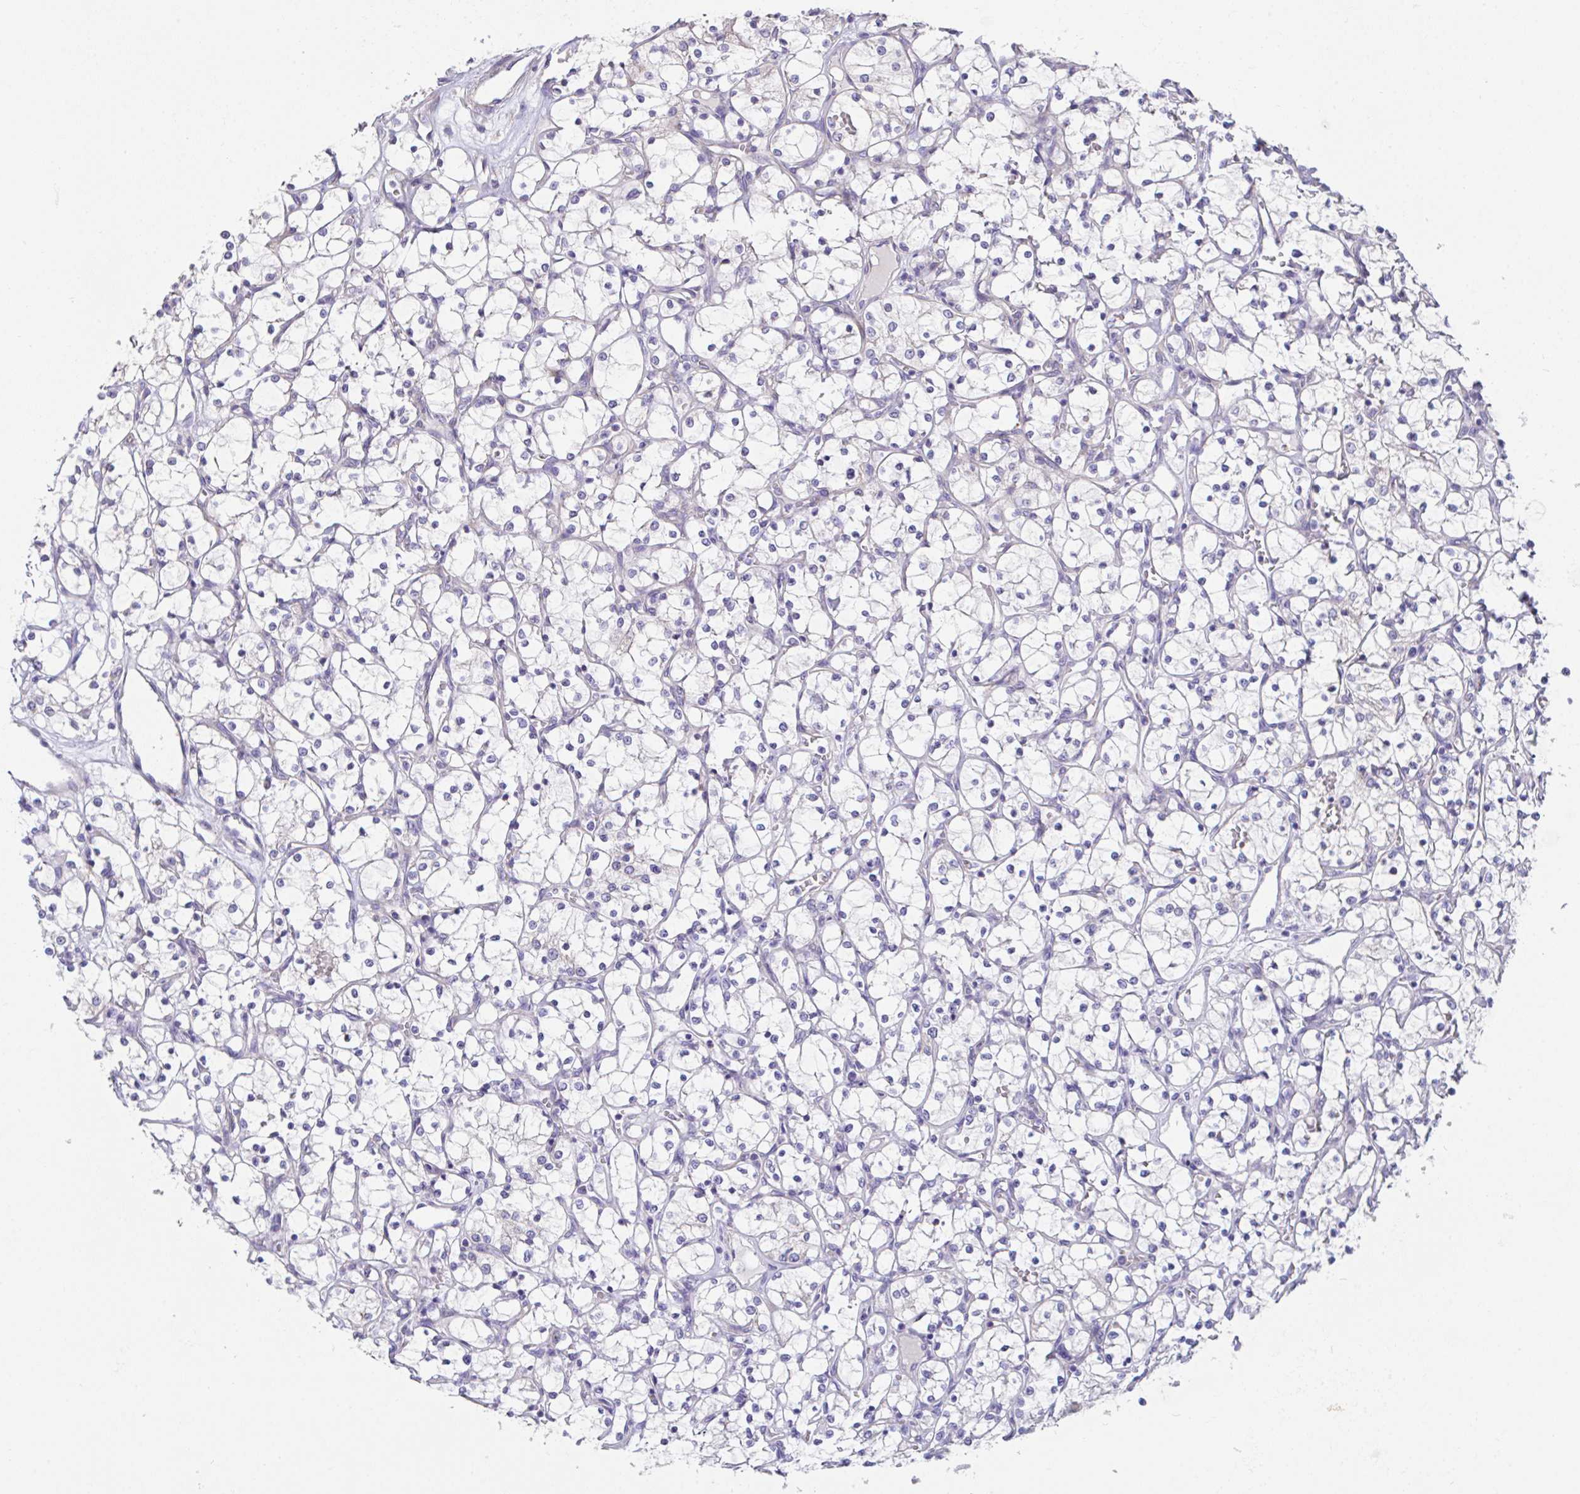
{"staining": {"intensity": "negative", "quantity": "none", "location": "none"}, "tissue": "renal cancer", "cell_type": "Tumor cells", "image_type": "cancer", "snomed": [{"axis": "morphology", "description": "Adenocarcinoma, NOS"}, {"axis": "topography", "description": "Kidney"}], "caption": "Immunohistochemistry image of neoplastic tissue: adenocarcinoma (renal) stained with DAB reveals no significant protein positivity in tumor cells.", "gene": "MIA3", "patient": {"sex": "female", "age": 69}}